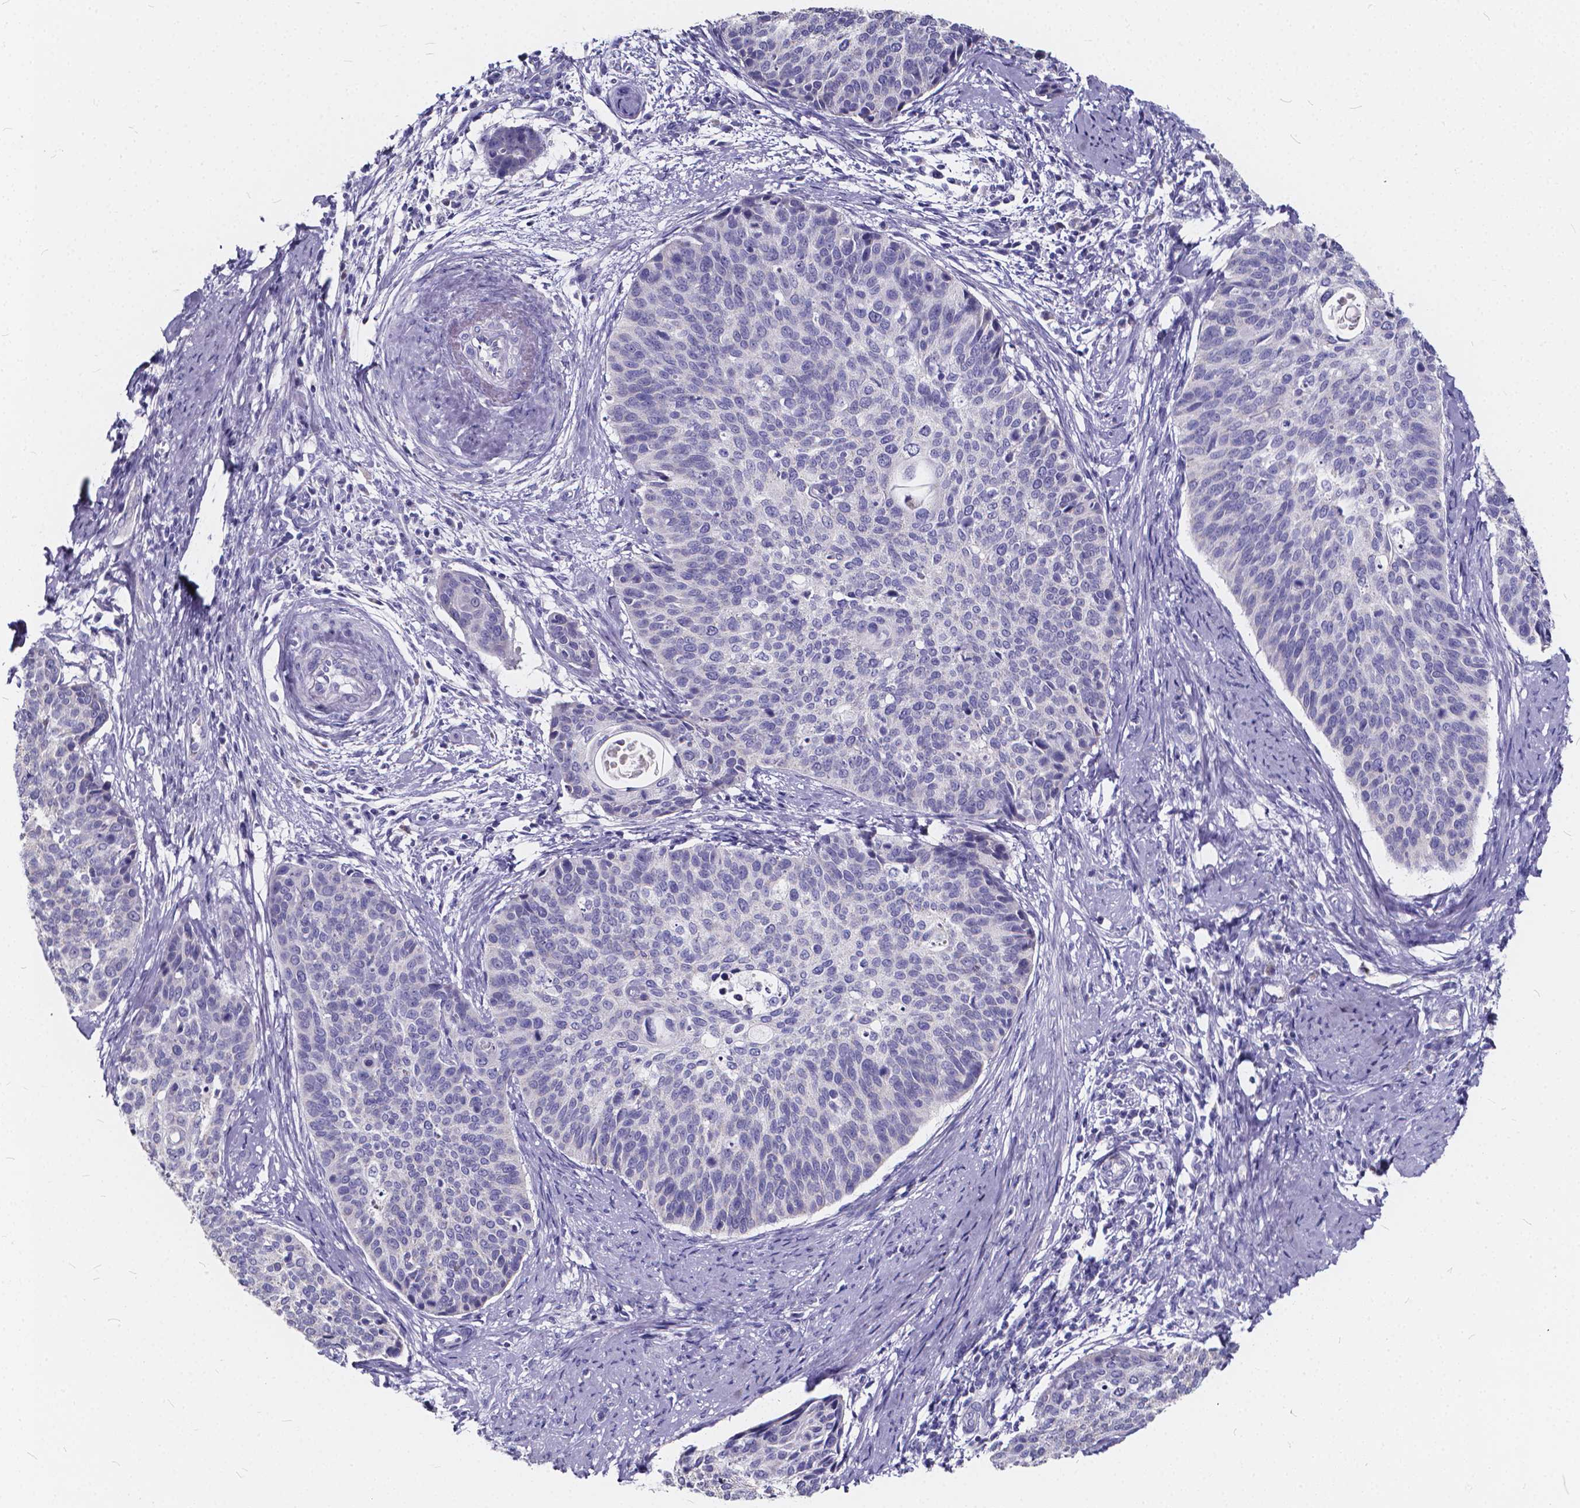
{"staining": {"intensity": "negative", "quantity": "none", "location": "none"}, "tissue": "cervical cancer", "cell_type": "Tumor cells", "image_type": "cancer", "snomed": [{"axis": "morphology", "description": "Squamous cell carcinoma, NOS"}, {"axis": "topography", "description": "Cervix"}], "caption": "Immunohistochemistry photomicrograph of human cervical cancer (squamous cell carcinoma) stained for a protein (brown), which reveals no staining in tumor cells.", "gene": "SPEF2", "patient": {"sex": "female", "age": 69}}